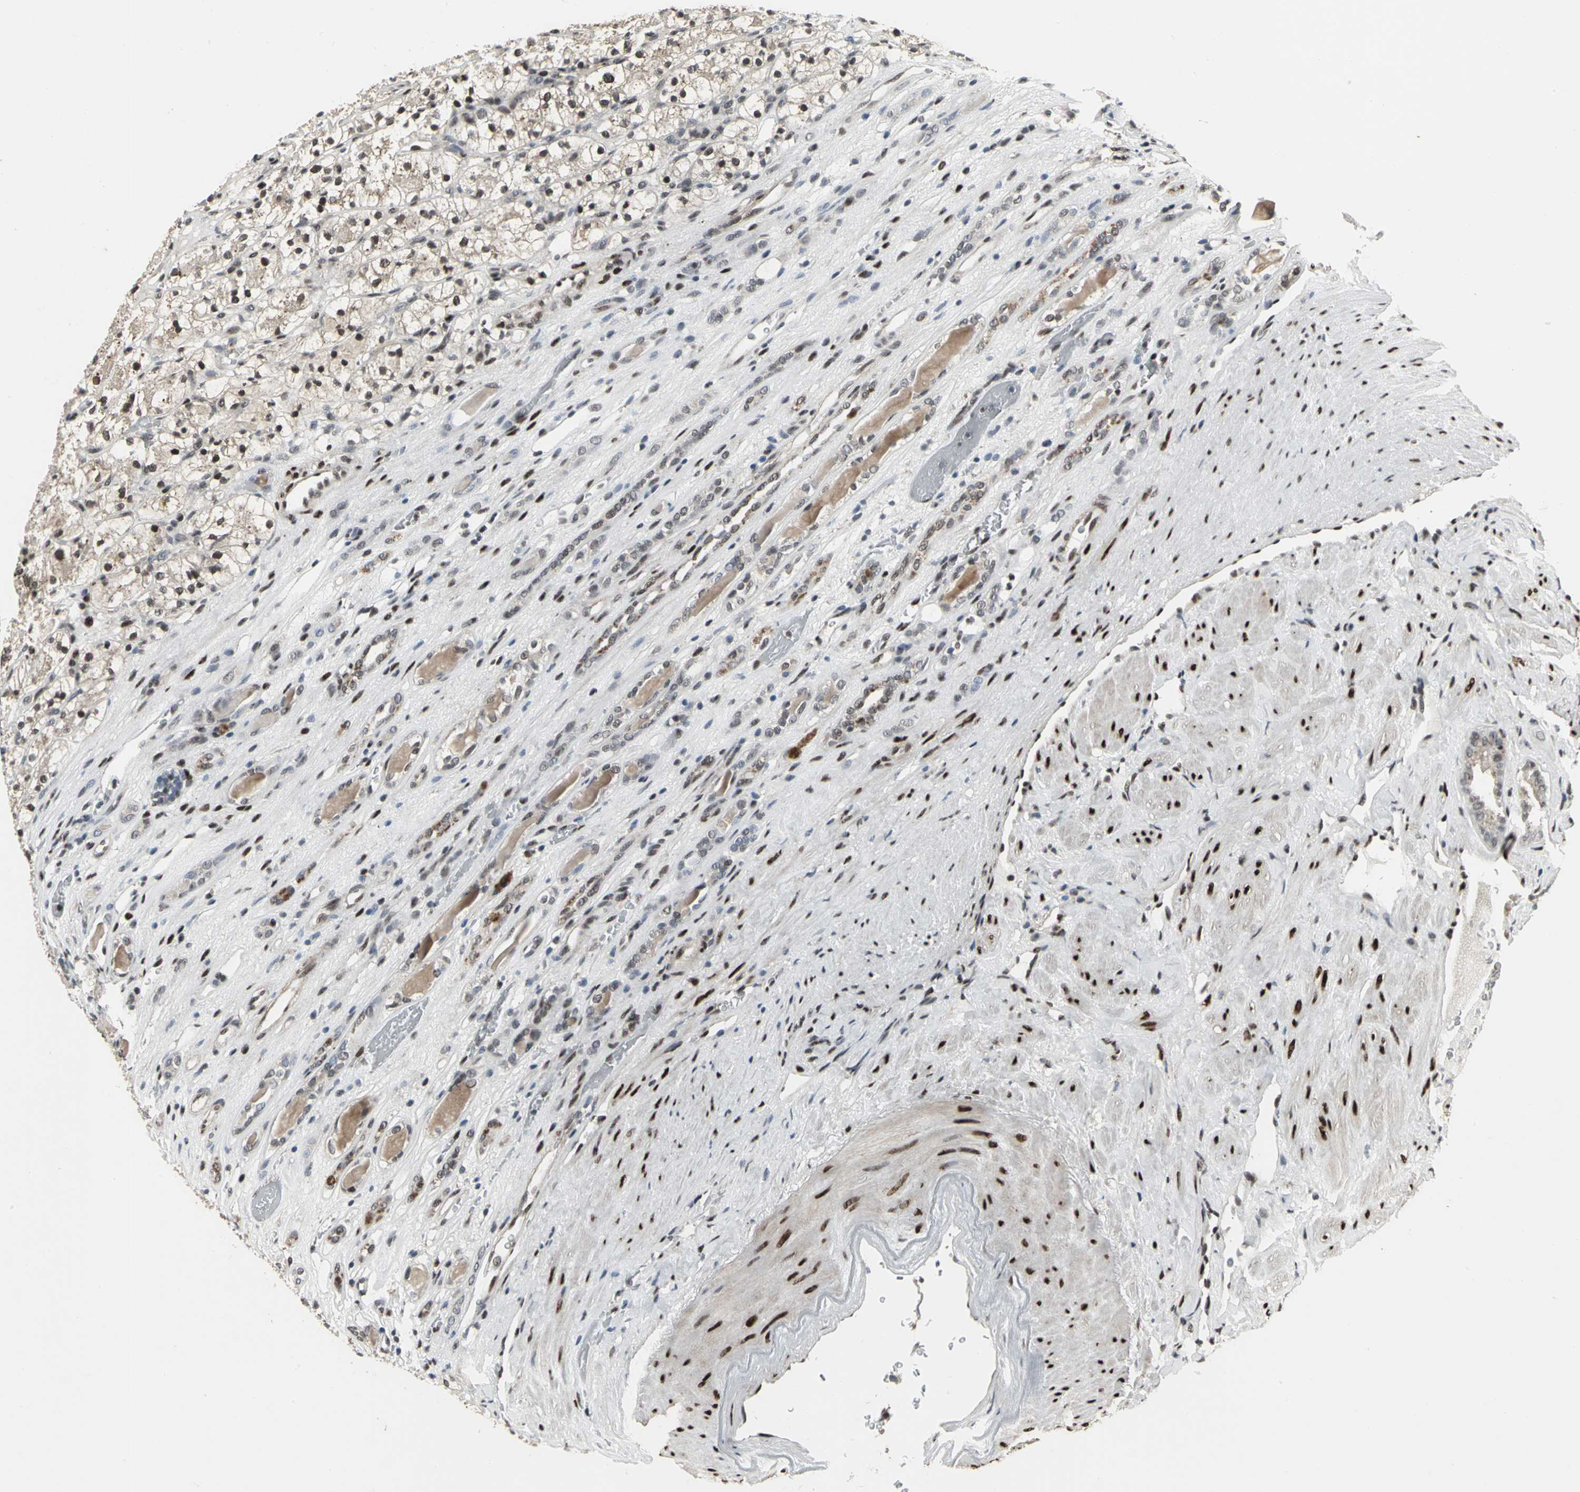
{"staining": {"intensity": "moderate", "quantity": "25%-75%", "location": "nuclear"}, "tissue": "renal cancer", "cell_type": "Tumor cells", "image_type": "cancer", "snomed": [{"axis": "morphology", "description": "Adenocarcinoma, NOS"}, {"axis": "topography", "description": "Kidney"}], "caption": "Brown immunohistochemical staining in human renal adenocarcinoma exhibits moderate nuclear staining in about 25%-75% of tumor cells.", "gene": "SRF", "patient": {"sex": "female", "age": 60}}